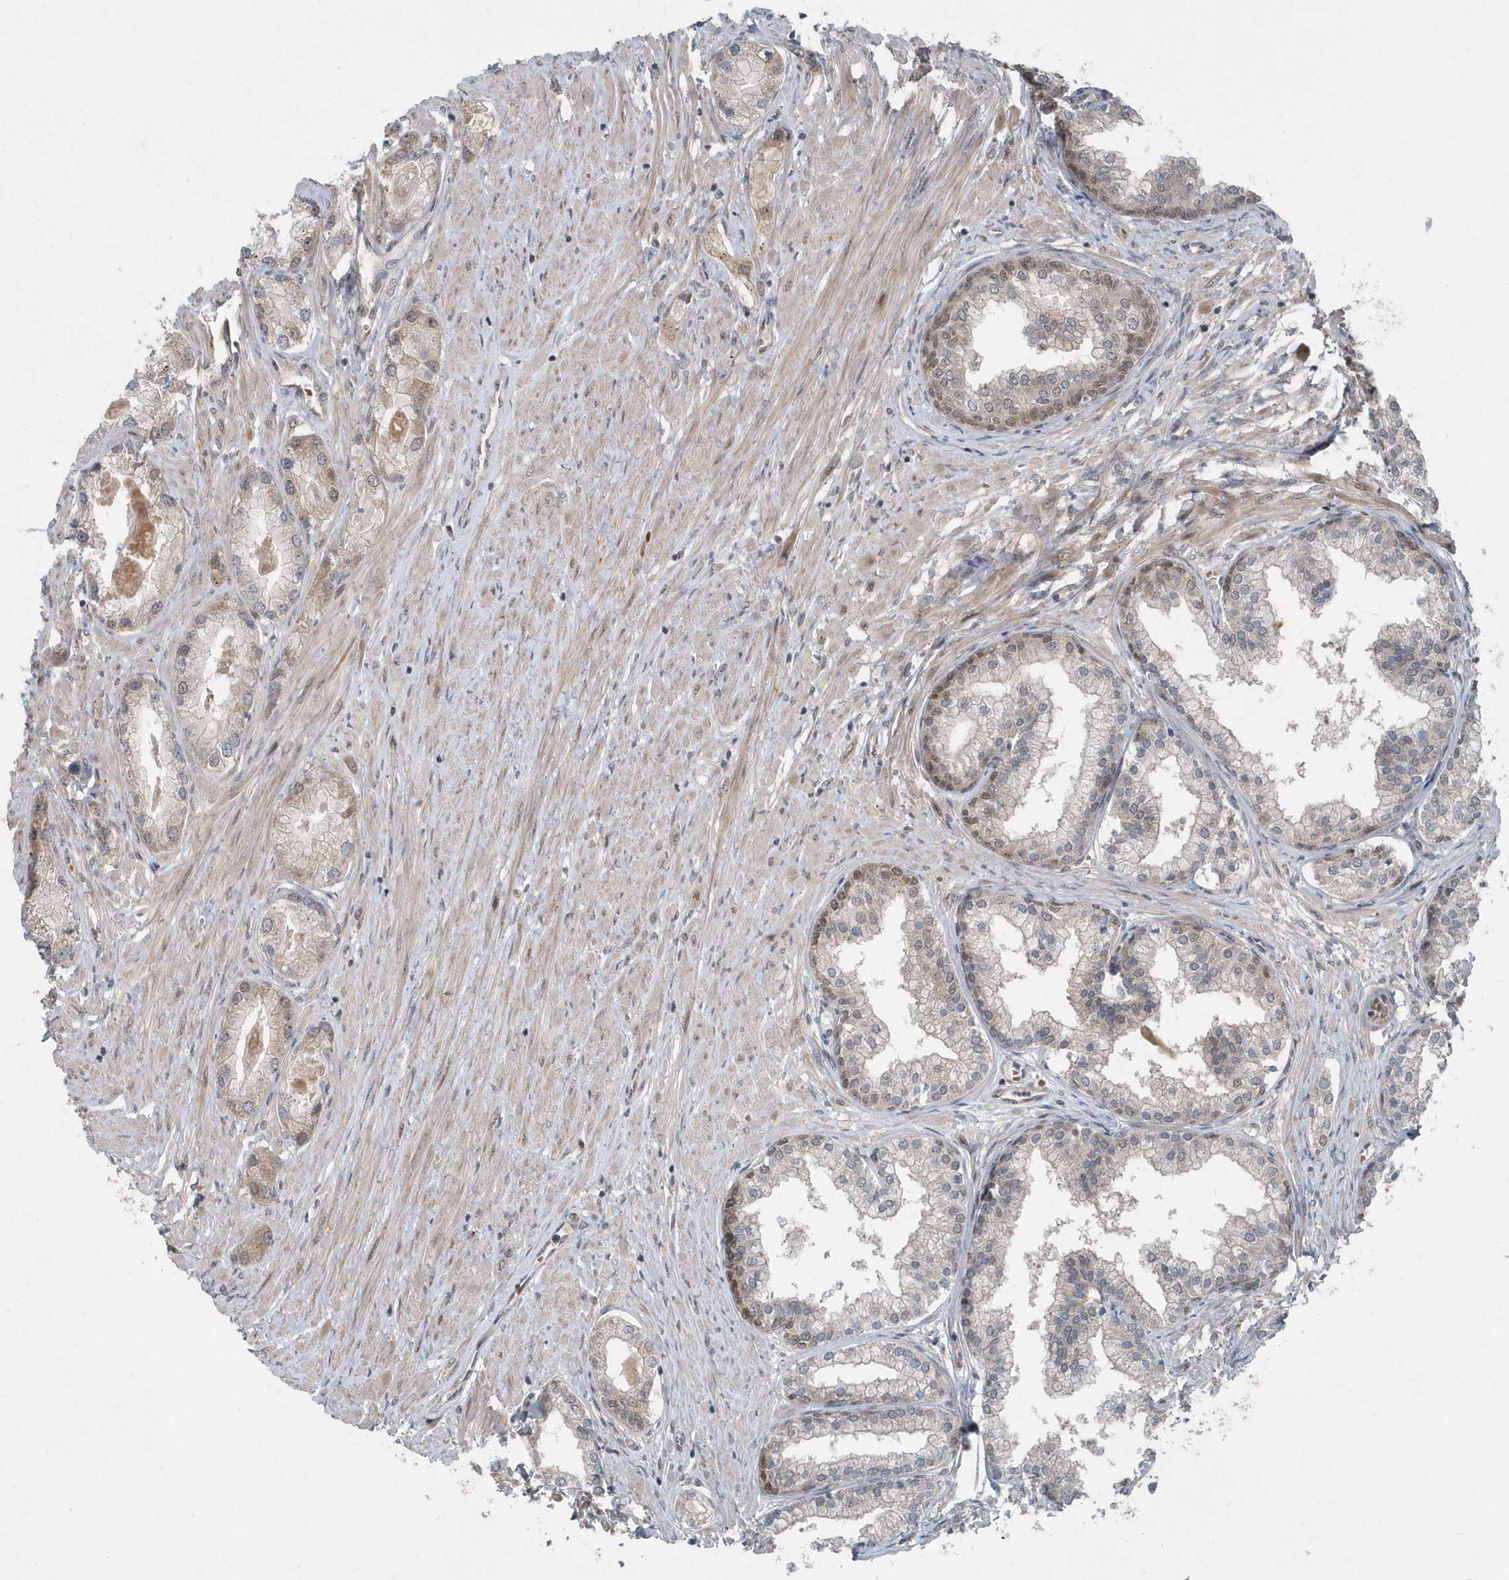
{"staining": {"intensity": "negative", "quantity": "none", "location": "none"}, "tissue": "prostate cancer", "cell_type": "Tumor cells", "image_type": "cancer", "snomed": [{"axis": "morphology", "description": "Adenocarcinoma, Low grade"}, {"axis": "topography", "description": "Prostate"}], "caption": "This is a histopathology image of immunohistochemistry (IHC) staining of adenocarcinoma (low-grade) (prostate), which shows no positivity in tumor cells.", "gene": "QTRT2", "patient": {"sex": "male", "age": 62}}